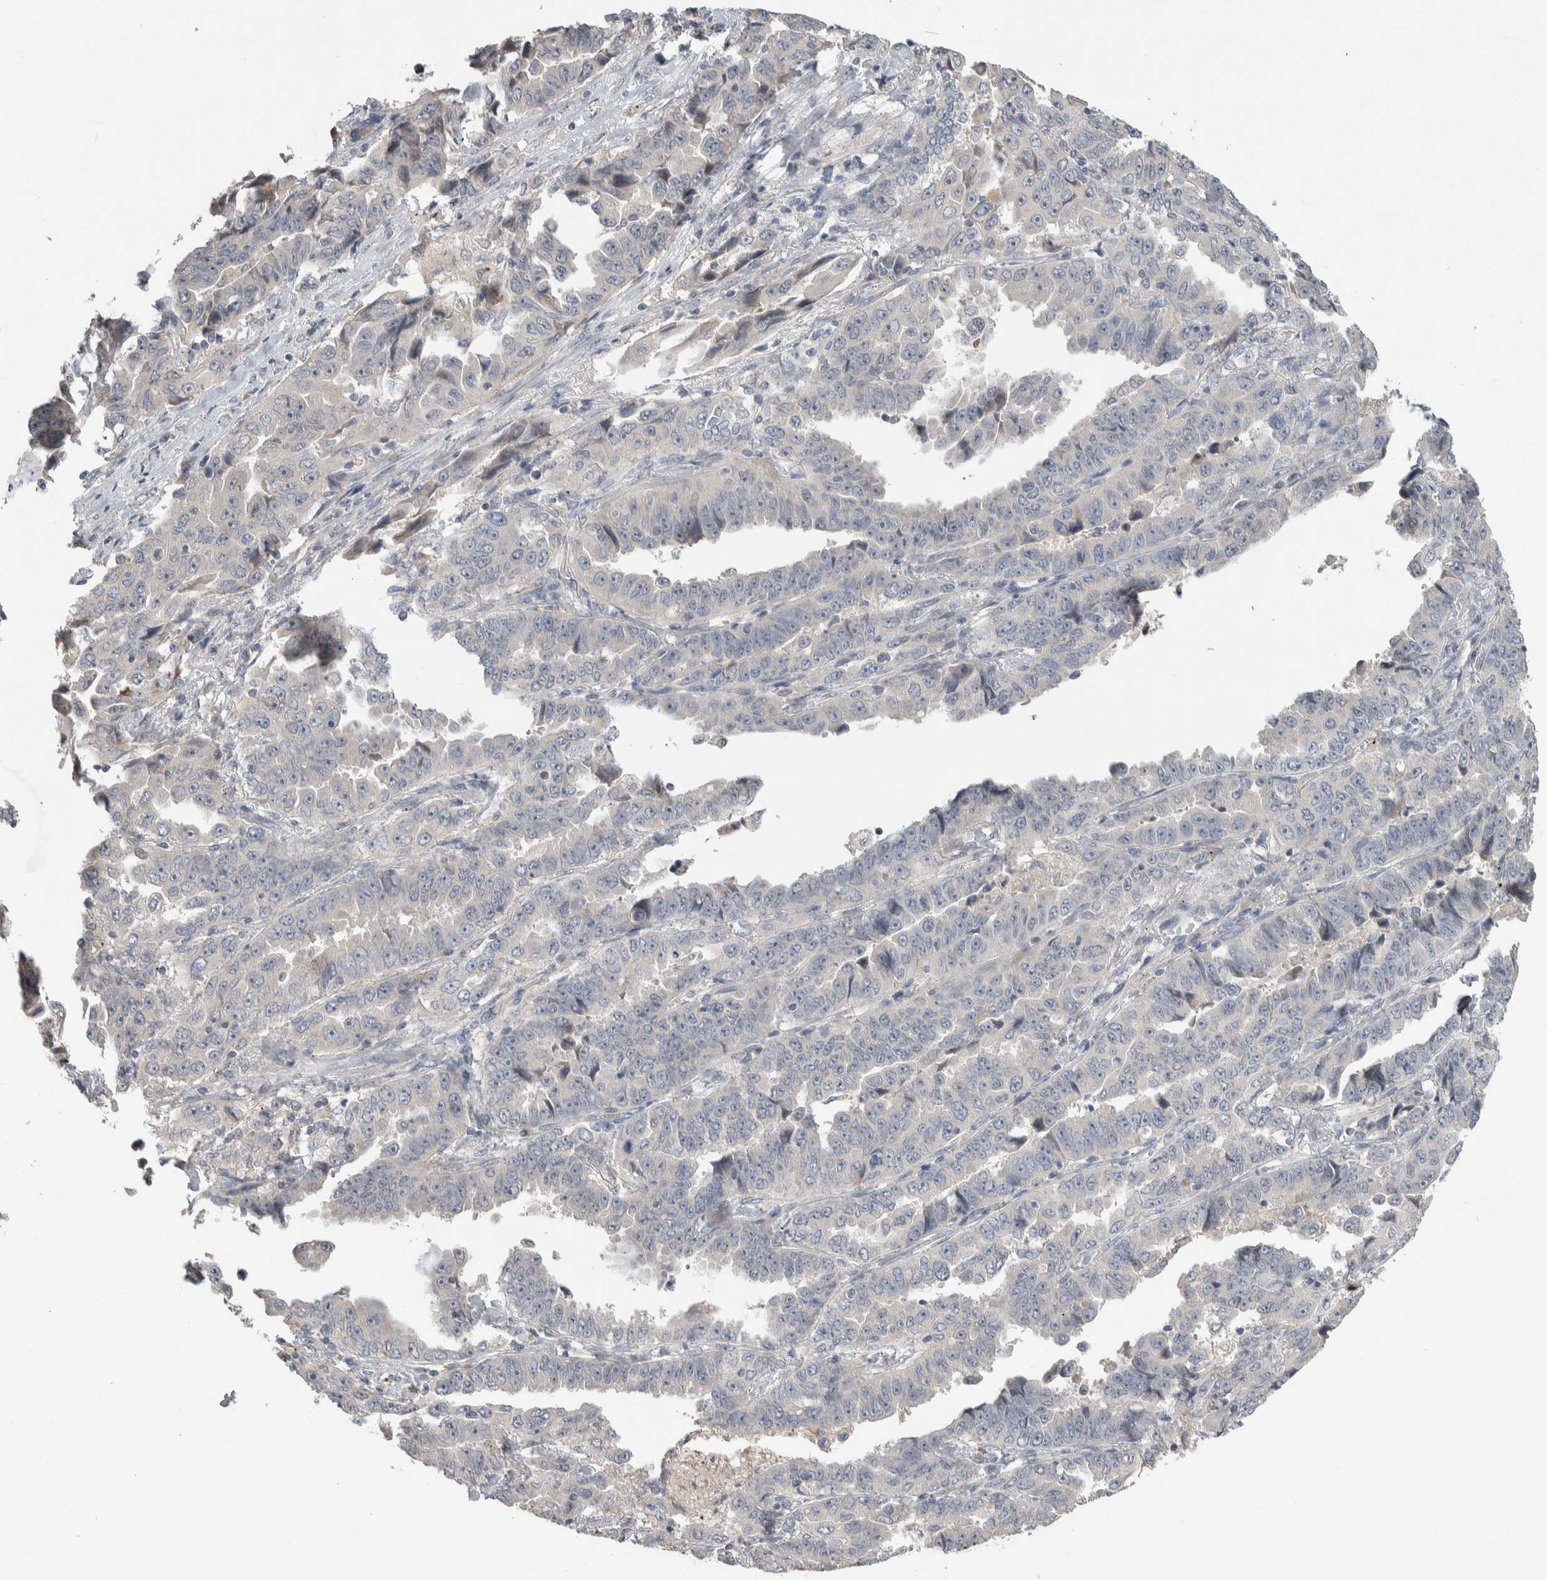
{"staining": {"intensity": "negative", "quantity": "none", "location": "none"}, "tissue": "lung cancer", "cell_type": "Tumor cells", "image_type": "cancer", "snomed": [{"axis": "morphology", "description": "Adenocarcinoma, NOS"}, {"axis": "topography", "description": "Lung"}], "caption": "IHC of human lung cancer demonstrates no expression in tumor cells.", "gene": "EIF3H", "patient": {"sex": "female", "age": 51}}